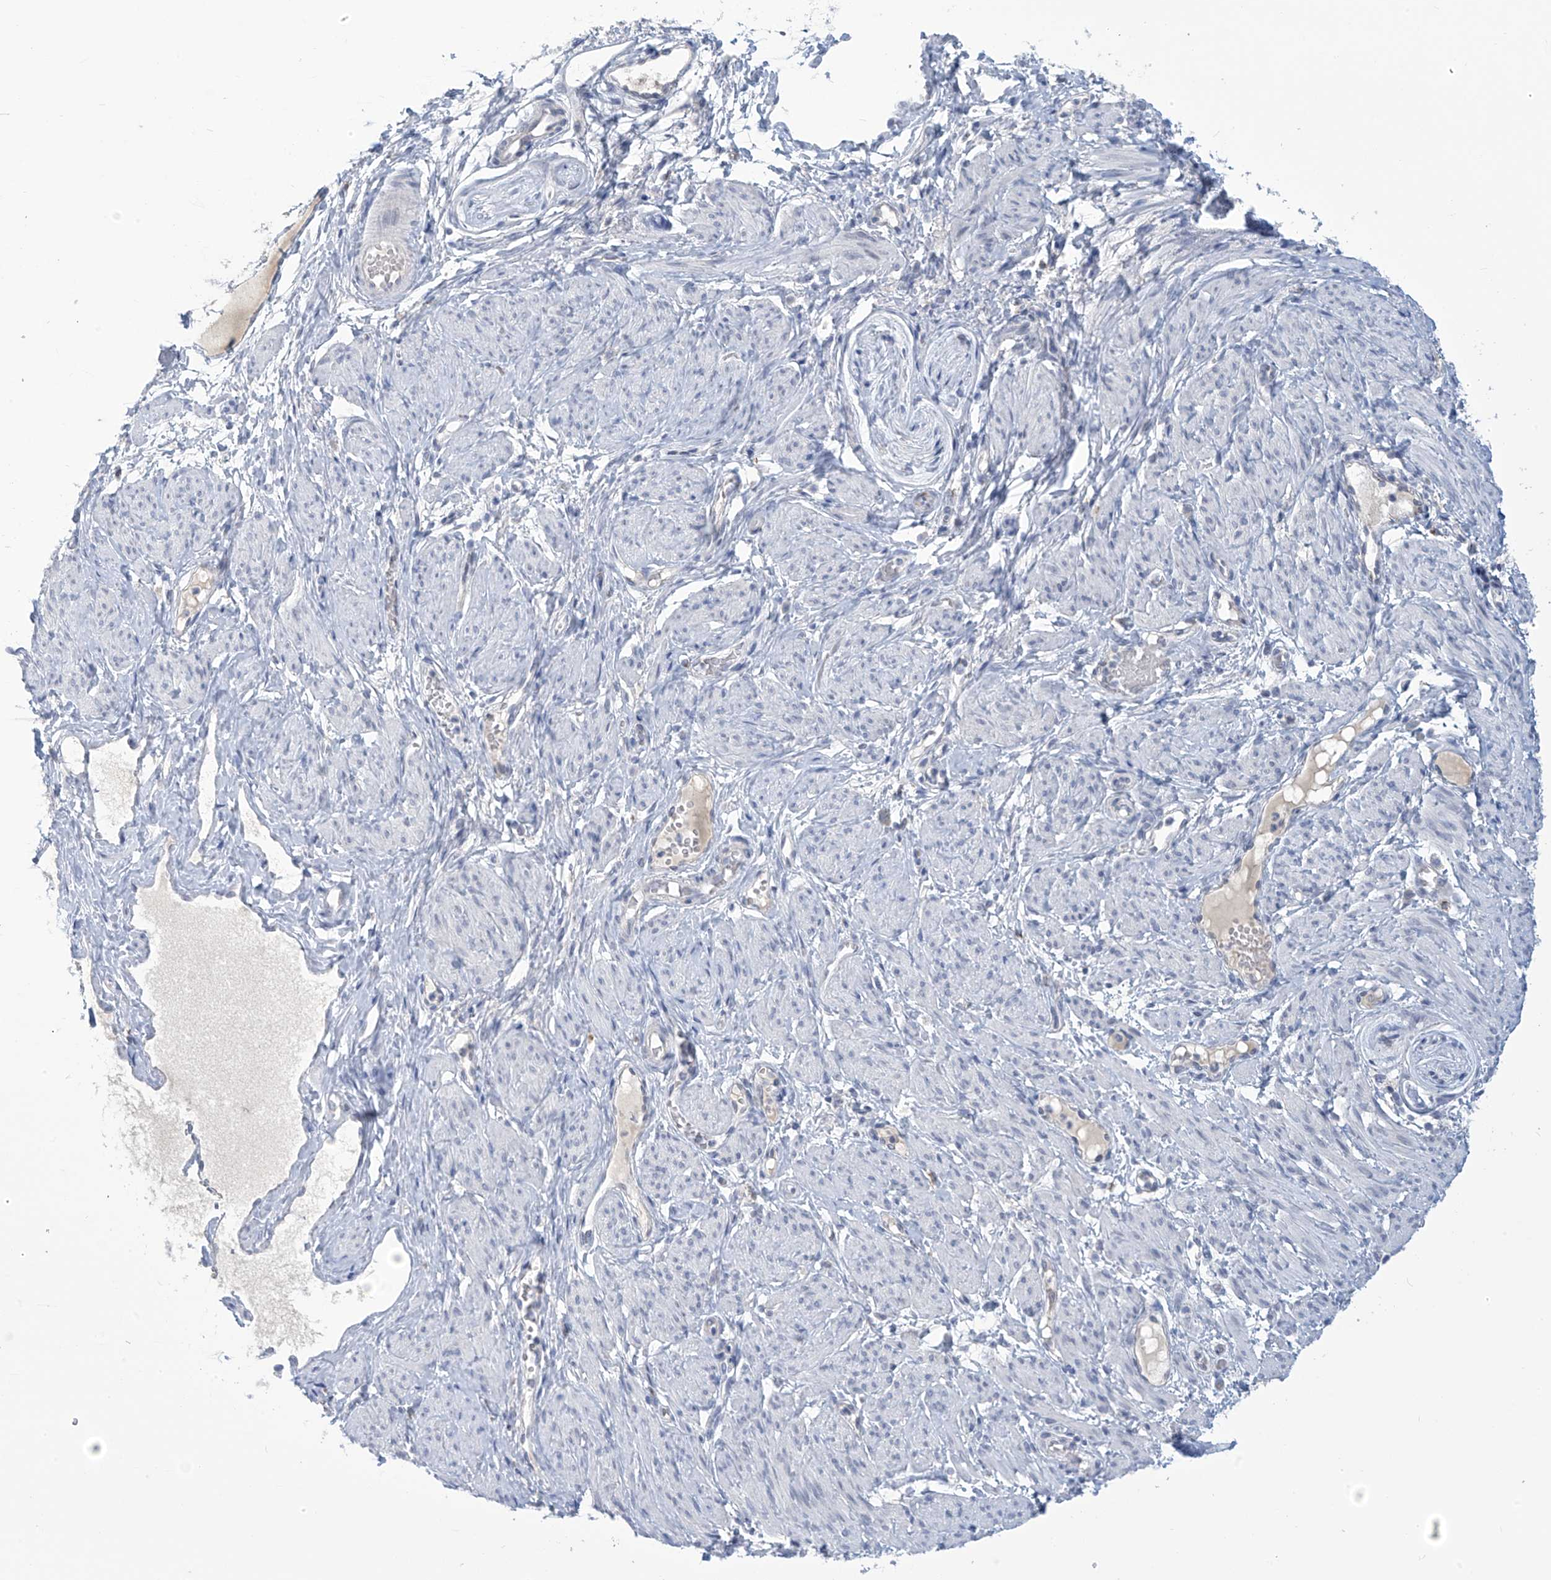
{"staining": {"intensity": "negative", "quantity": "none", "location": "none"}, "tissue": "adipose tissue", "cell_type": "Adipocytes", "image_type": "normal", "snomed": [{"axis": "morphology", "description": "Normal tissue, NOS"}, {"axis": "topography", "description": "Smooth muscle"}, {"axis": "topography", "description": "Peripheral nerve tissue"}], "caption": "The image shows no staining of adipocytes in unremarkable adipose tissue. The staining is performed using DAB brown chromogen with nuclei counter-stained in using hematoxylin.", "gene": "IBA57", "patient": {"sex": "female", "age": 39}}